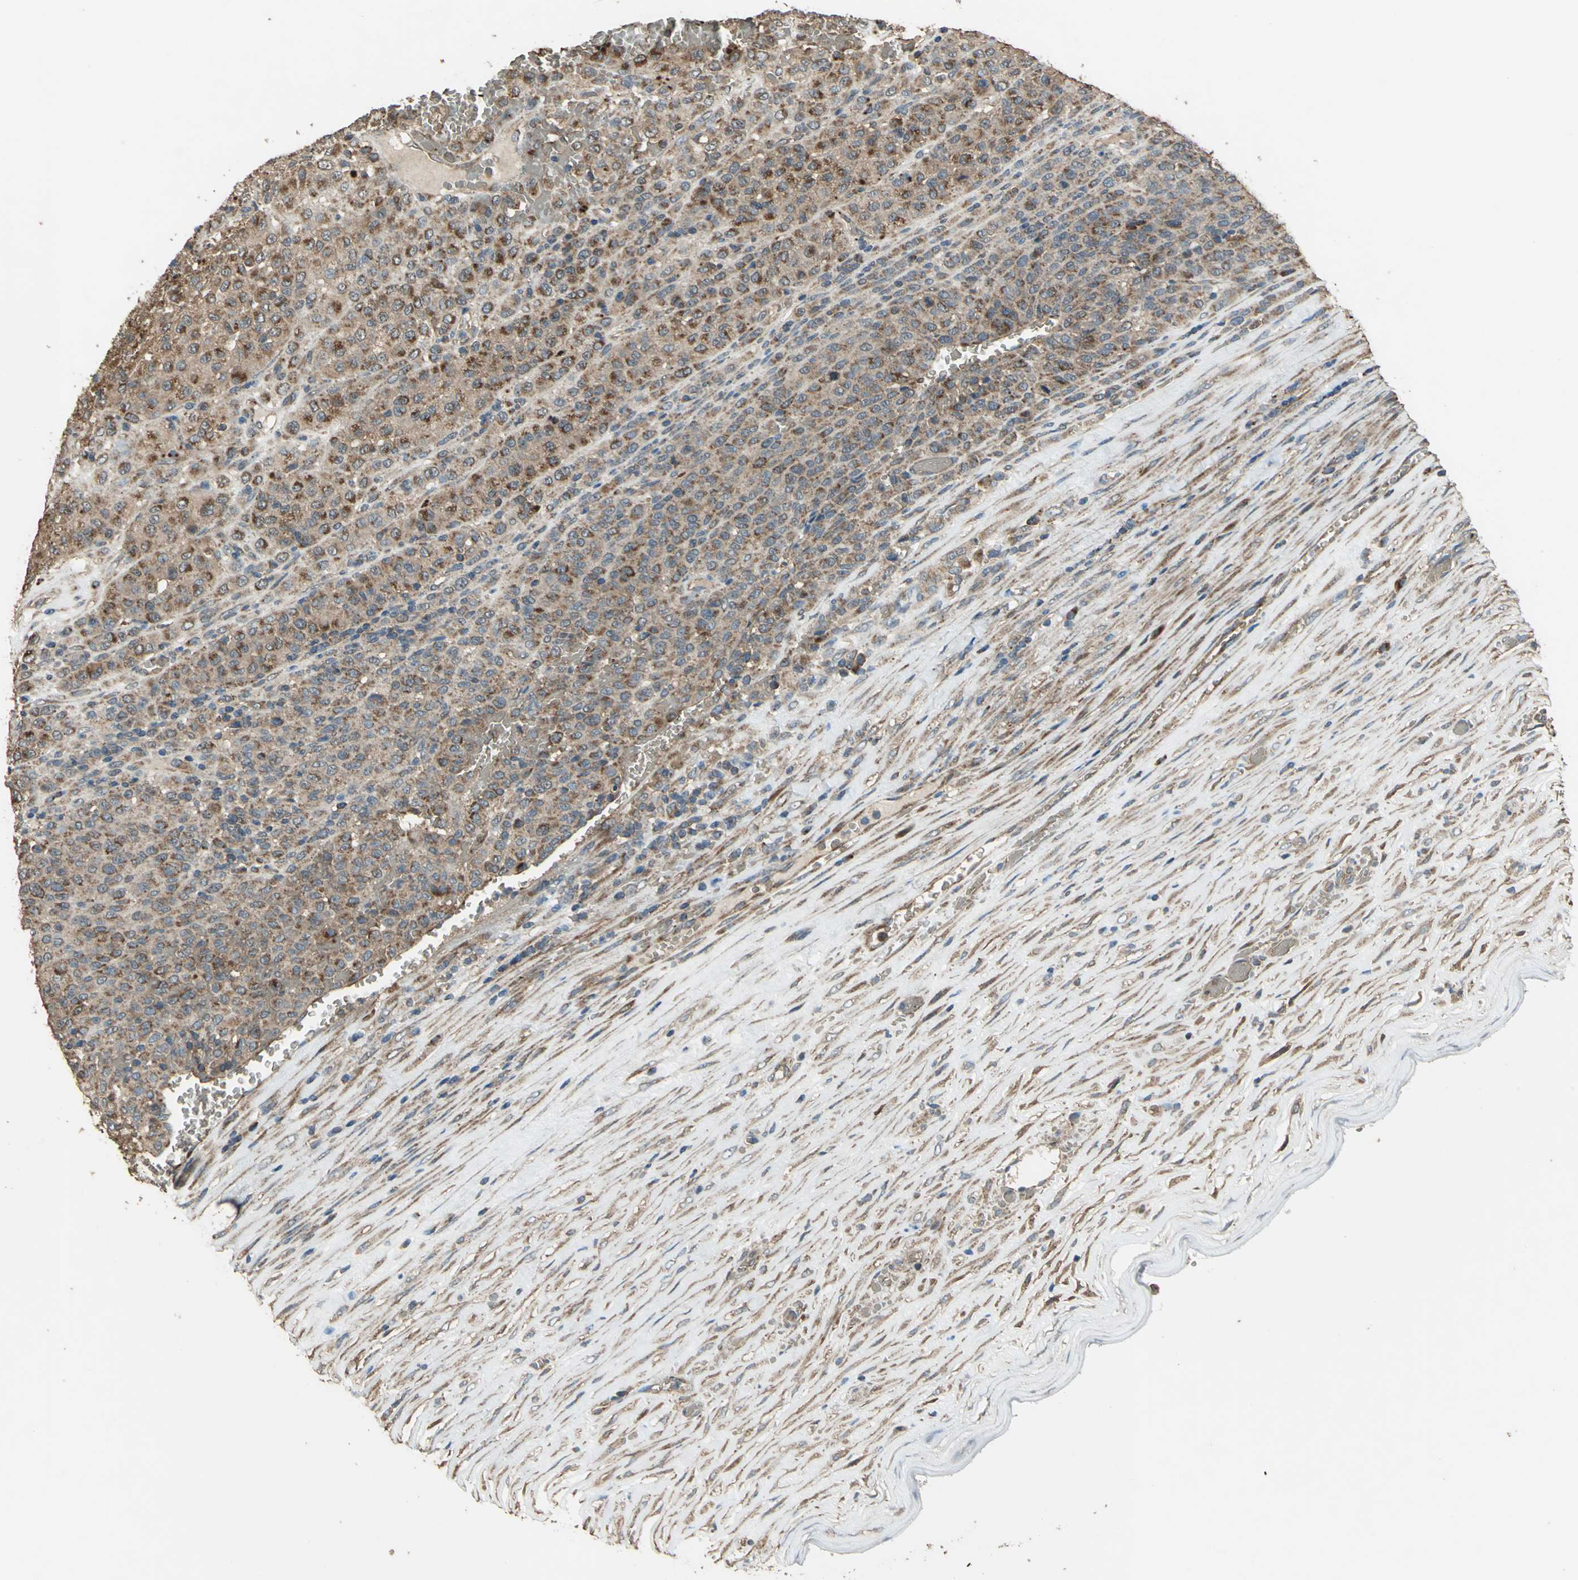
{"staining": {"intensity": "strong", "quantity": ">75%", "location": "cytoplasmic/membranous"}, "tissue": "melanoma", "cell_type": "Tumor cells", "image_type": "cancer", "snomed": [{"axis": "morphology", "description": "Malignant melanoma, Metastatic site"}, {"axis": "topography", "description": "Pancreas"}], "caption": "Protein positivity by immunohistochemistry (IHC) exhibits strong cytoplasmic/membranous staining in about >75% of tumor cells in melanoma. Nuclei are stained in blue.", "gene": "POLRMT", "patient": {"sex": "female", "age": 30}}